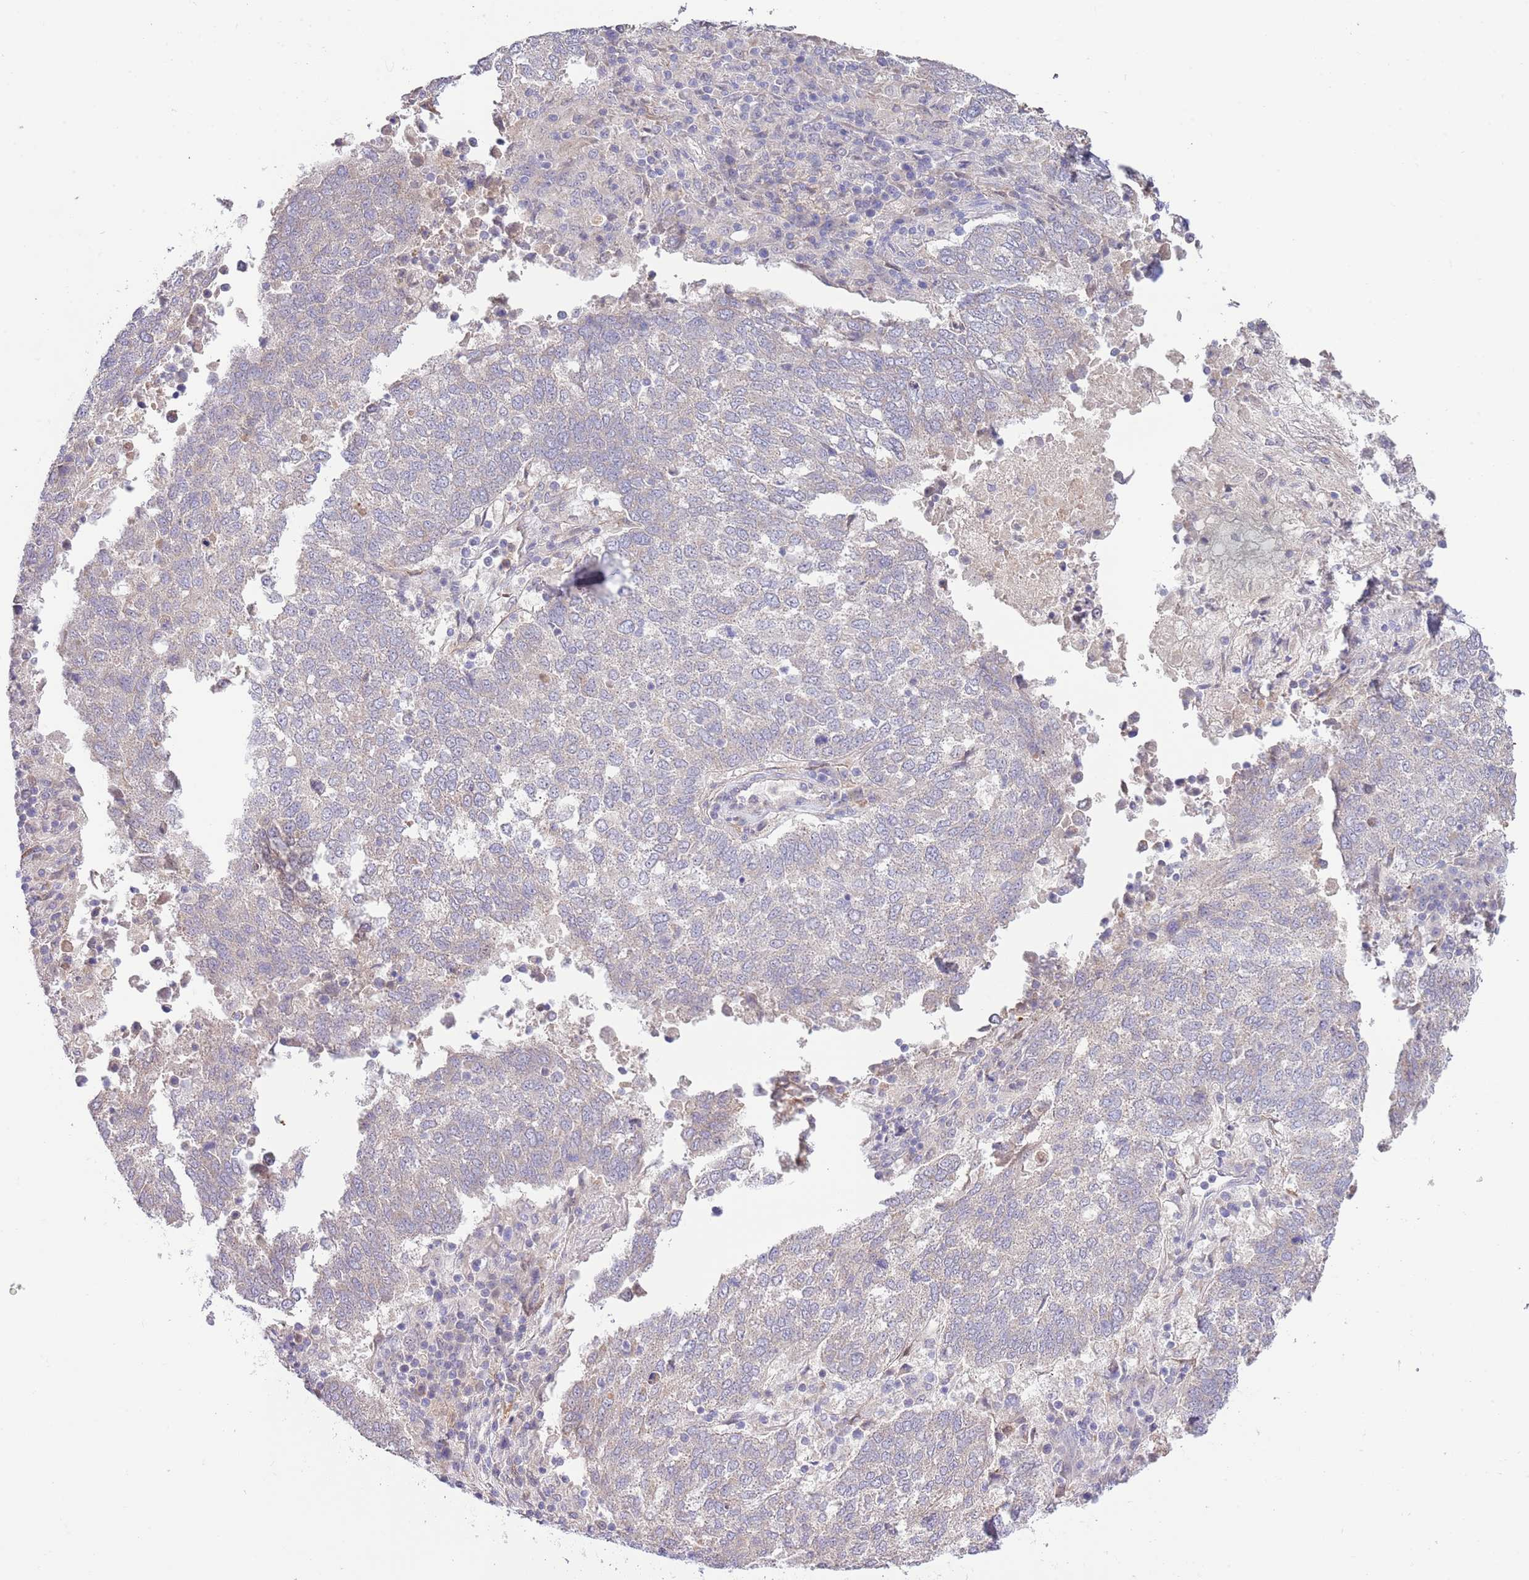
{"staining": {"intensity": "negative", "quantity": "none", "location": "none"}, "tissue": "lung cancer", "cell_type": "Tumor cells", "image_type": "cancer", "snomed": [{"axis": "morphology", "description": "Squamous cell carcinoma, NOS"}, {"axis": "topography", "description": "Lung"}], "caption": "Tumor cells are negative for brown protein staining in lung cancer. (DAB immunohistochemistry (IHC), high magnification).", "gene": "AP1S2", "patient": {"sex": "male", "age": 73}}